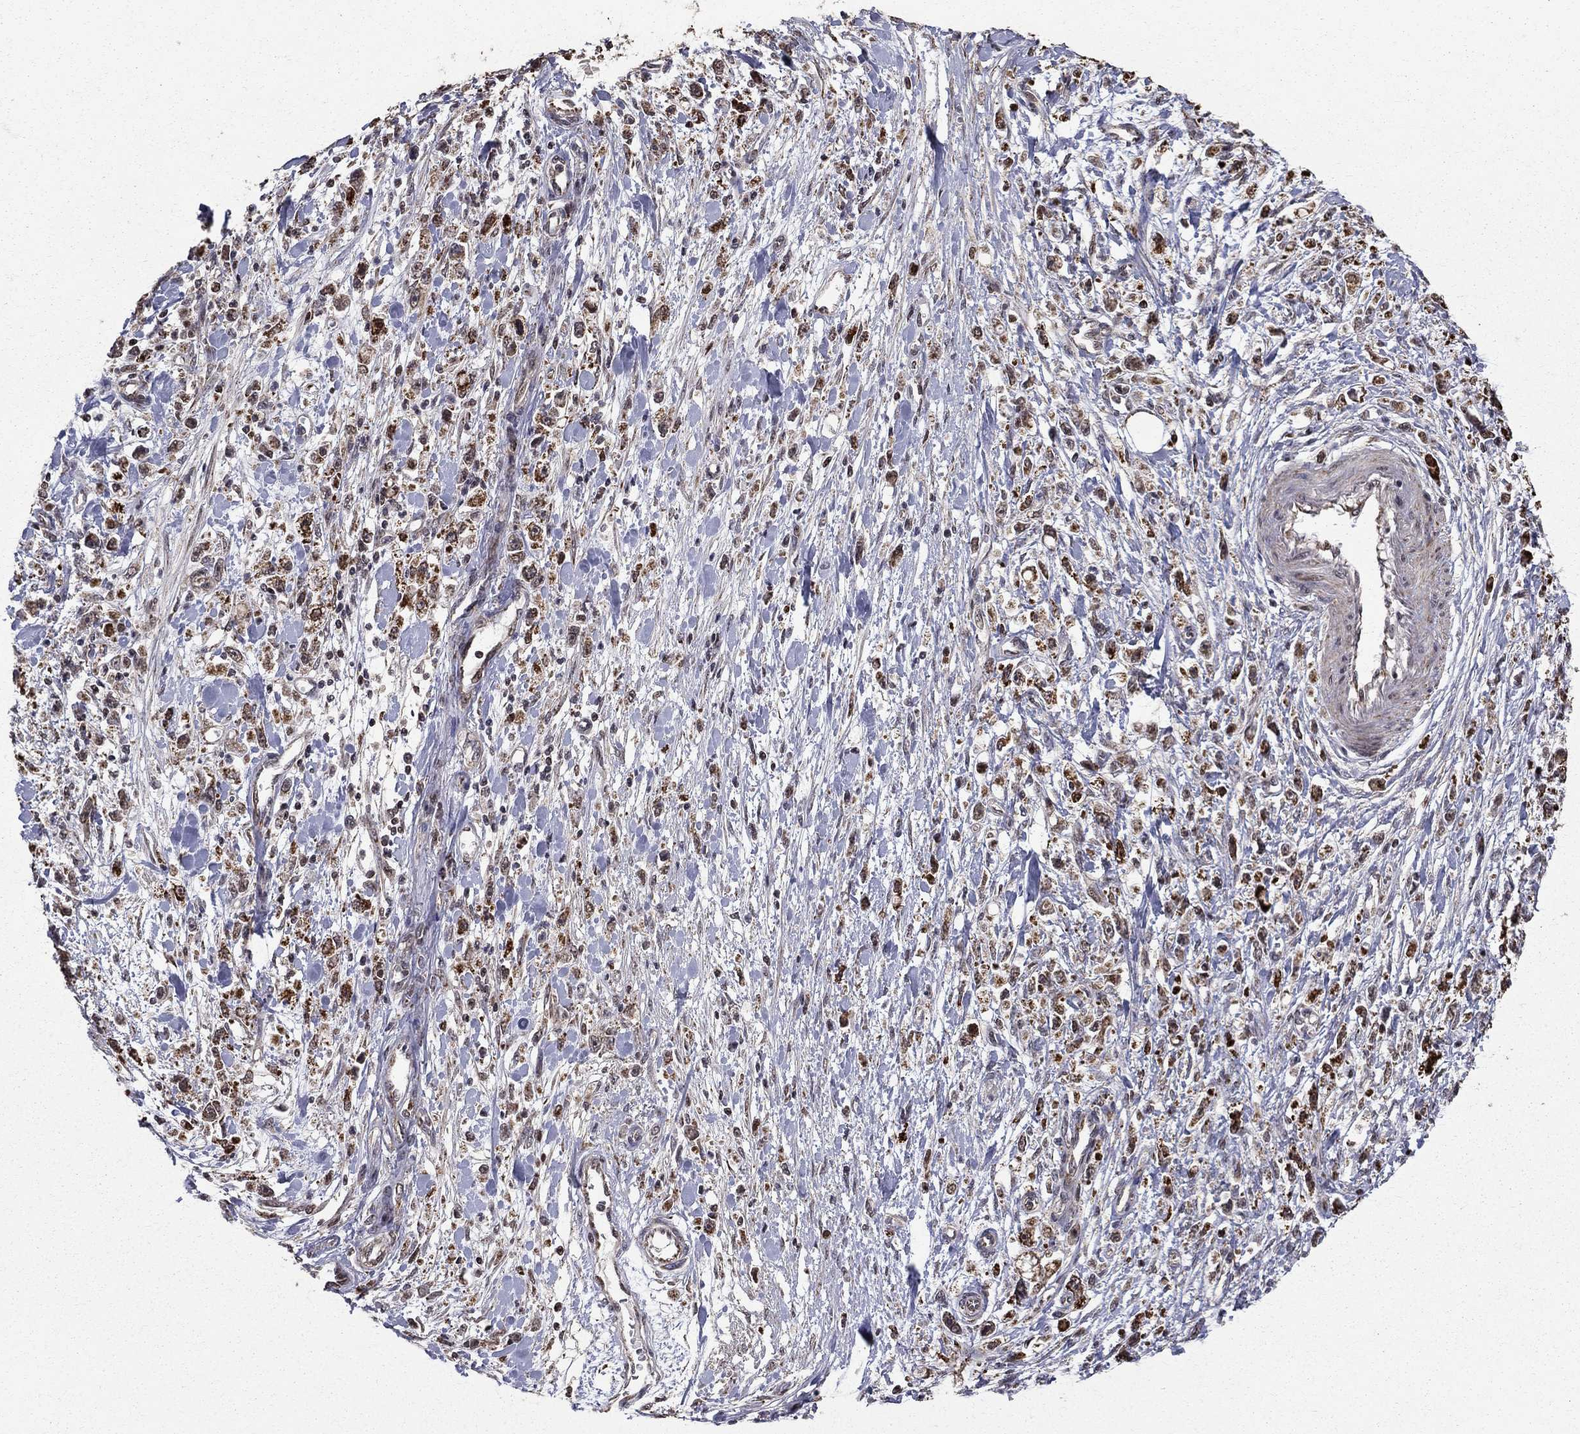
{"staining": {"intensity": "strong", "quantity": ">75%", "location": "cytoplasmic/membranous"}, "tissue": "stomach cancer", "cell_type": "Tumor cells", "image_type": "cancer", "snomed": [{"axis": "morphology", "description": "Adenocarcinoma, NOS"}, {"axis": "topography", "description": "Stomach"}], "caption": "The micrograph exhibits staining of stomach cancer, revealing strong cytoplasmic/membranous protein expression (brown color) within tumor cells.", "gene": "ACOT13", "patient": {"sex": "female", "age": 59}}